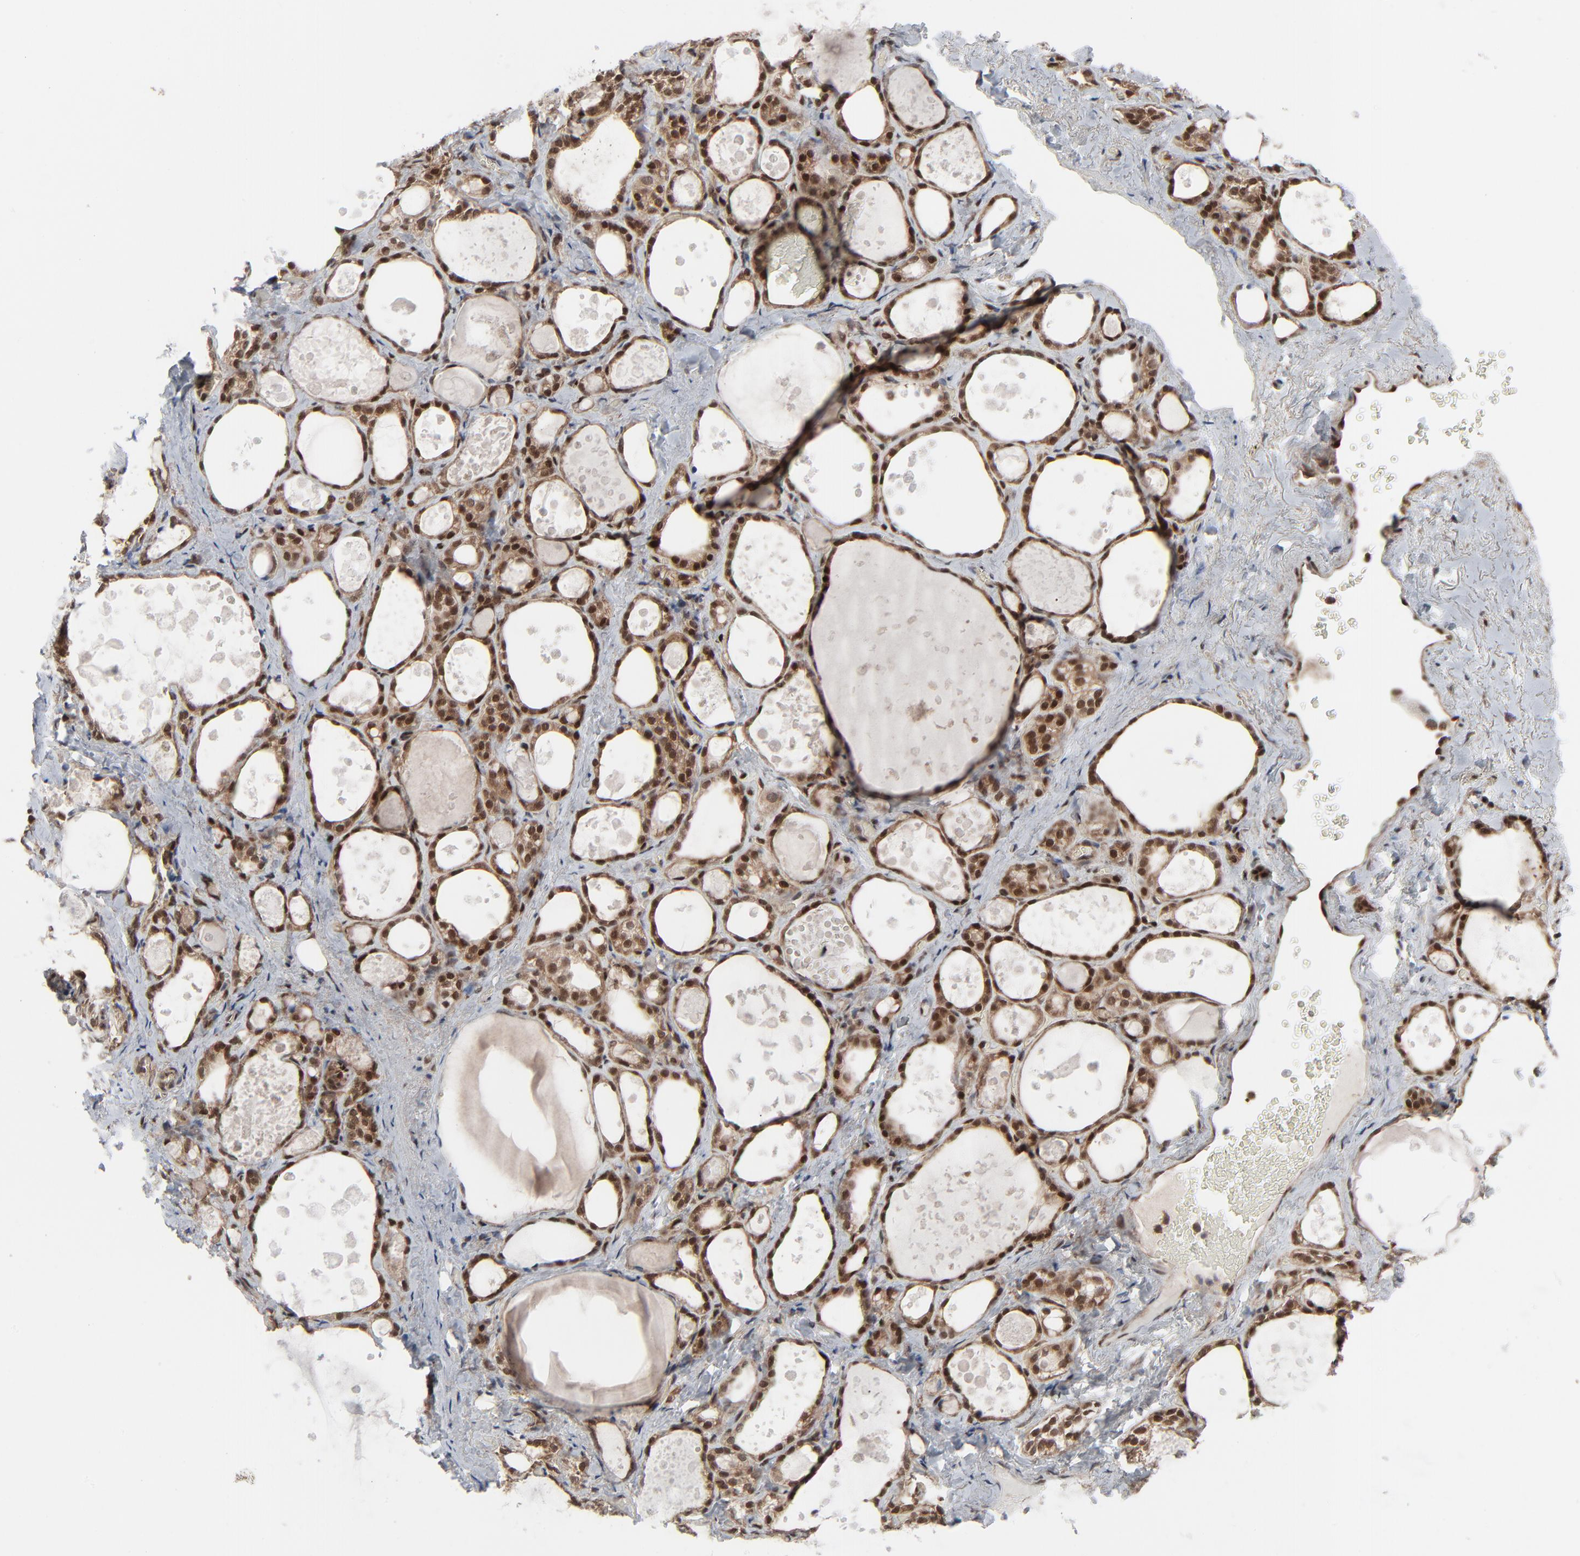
{"staining": {"intensity": "moderate", "quantity": ">75%", "location": "cytoplasmic/membranous,nuclear"}, "tissue": "thyroid gland", "cell_type": "Glandular cells", "image_type": "normal", "snomed": [{"axis": "morphology", "description": "Normal tissue, NOS"}, {"axis": "topography", "description": "Thyroid gland"}], "caption": "Thyroid gland stained with immunohistochemistry (IHC) reveals moderate cytoplasmic/membranous,nuclear positivity in approximately >75% of glandular cells.", "gene": "AKT1", "patient": {"sex": "female", "age": 75}}